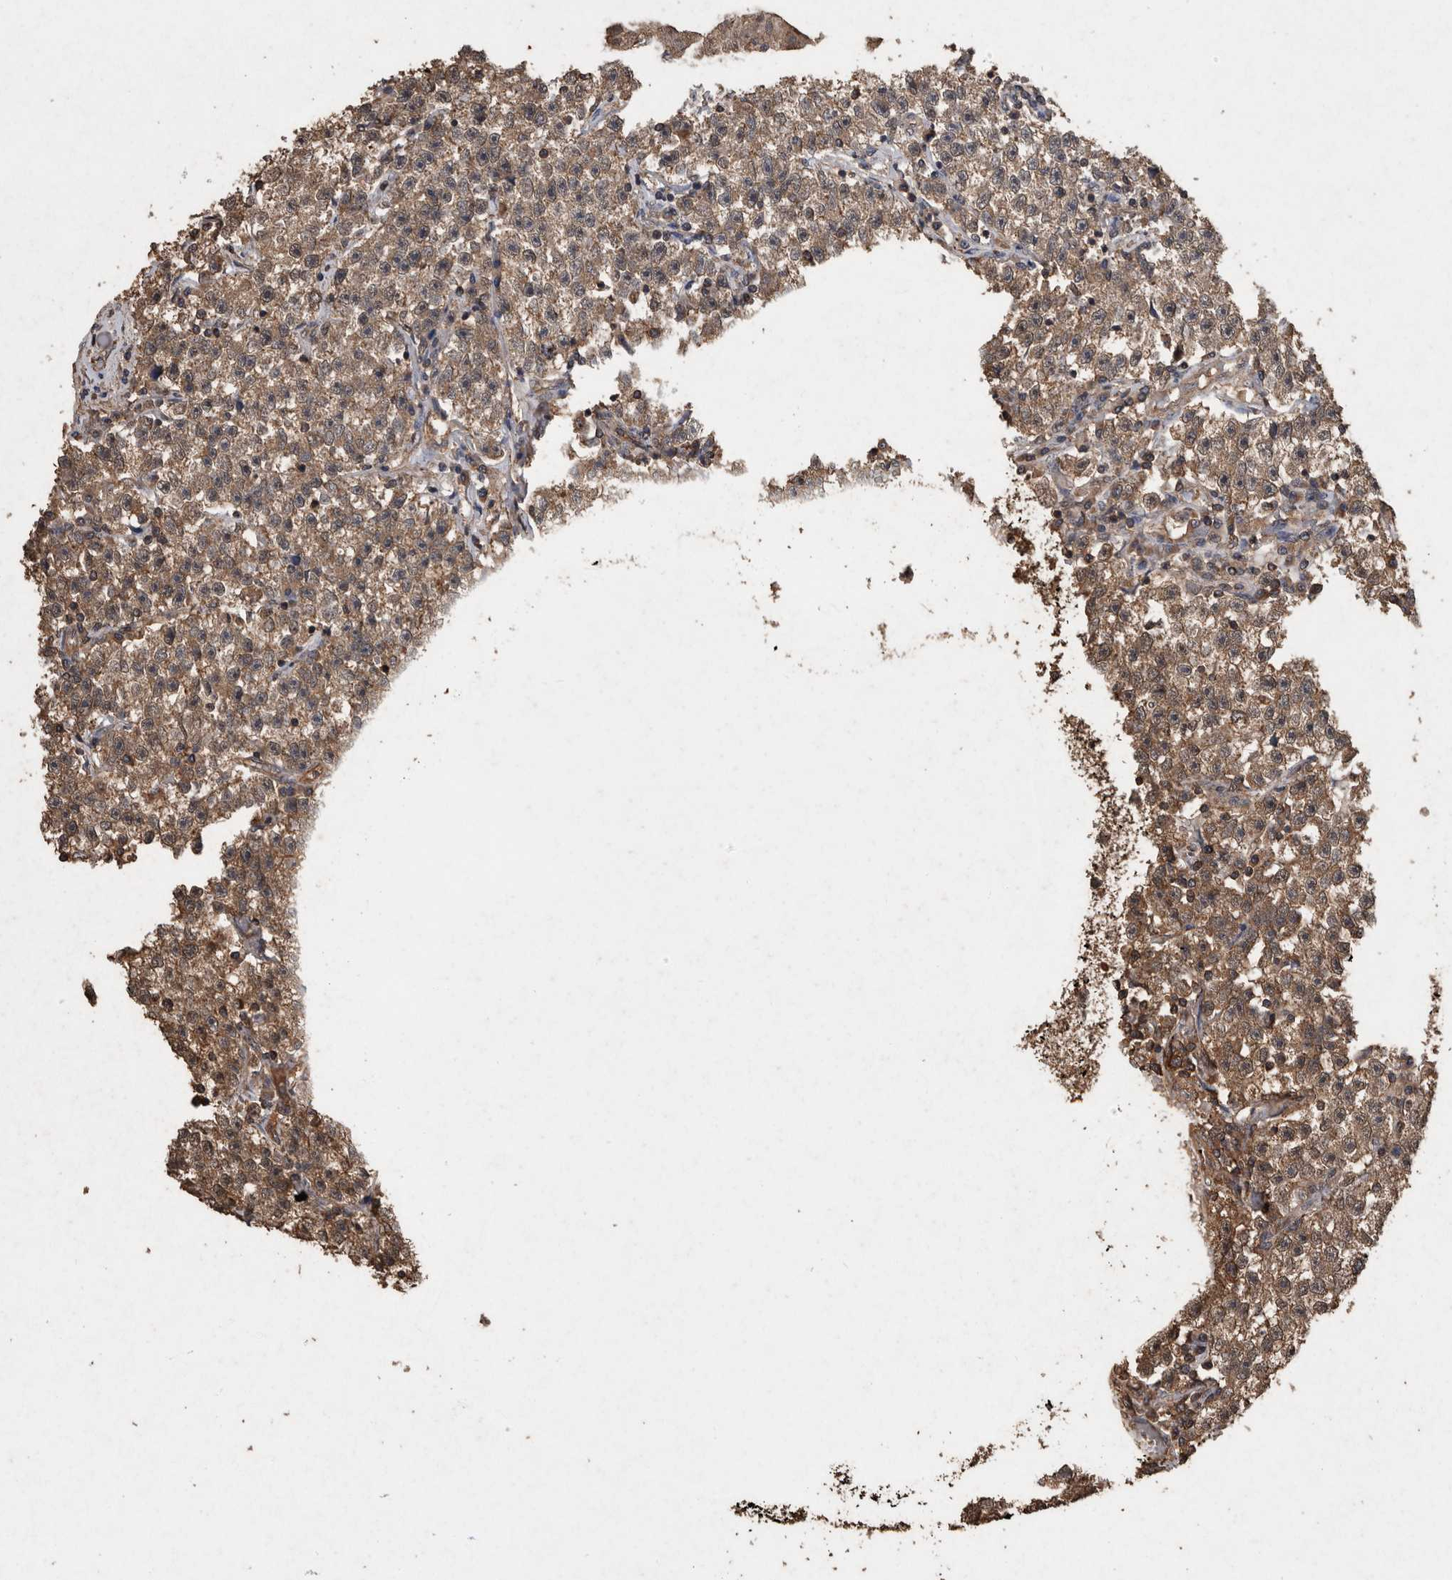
{"staining": {"intensity": "moderate", "quantity": ">75%", "location": "cytoplasmic/membranous,nuclear"}, "tissue": "testis cancer", "cell_type": "Tumor cells", "image_type": "cancer", "snomed": [{"axis": "morphology", "description": "Seminoma, NOS"}, {"axis": "topography", "description": "Testis"}], "caption": "This photomicrograph reveals testis seminoma stained with immunohistochemistry (IHC) to label a protein in brown. The cytoplasmic/membranous and nuclear of tumor cells show moderate positivity for the protein. Nuclei are counter-stained blue.", "gene": "FGFRL1", "patient": {"sex": "male", "age": 22}}